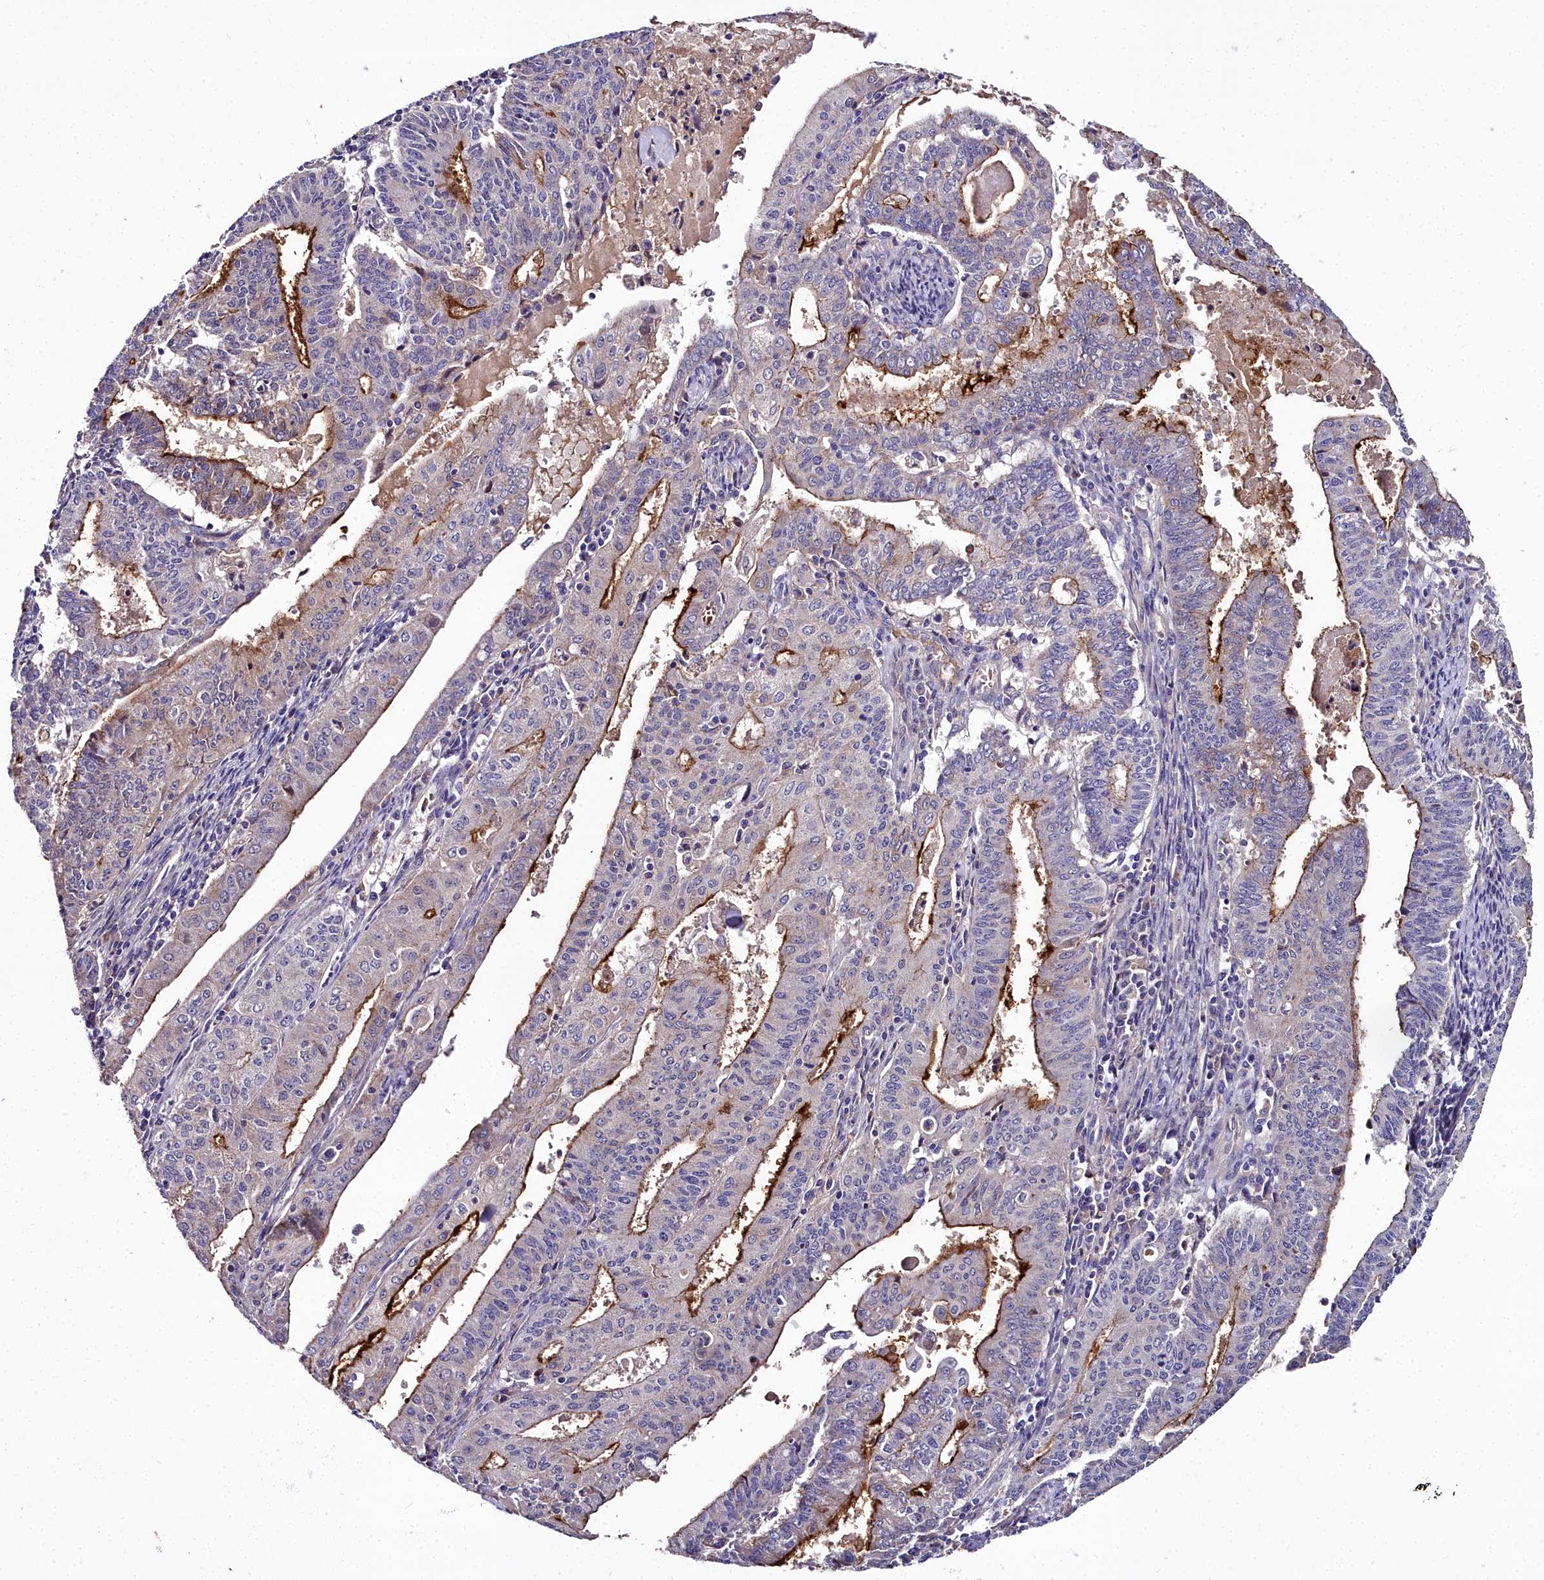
{"staining": {"intensity": "strong", "quantity": "25%-75%", "location": "cytoplasmic/membranous"}, "tissue": "endometrial cancer", "cell_type": "Tumor cells", "image_type": "cancer", "snomed": [{"axis": "morphology", "description": "Adenocarcinoma, NOS"}, {"axis": "topography", "description": "Endometrium"}], "caption": "Adenocarcinoma (endometrial) stained with IHC demonstrates strong cytoplasmic/membranous positivity in approximately 25%-75% of tumor cells. (brown staining indicates protein expression, while blue staining denotes nuclei).", "gene": "NT5M", "patient": {"sex": "female", "age": 59}}